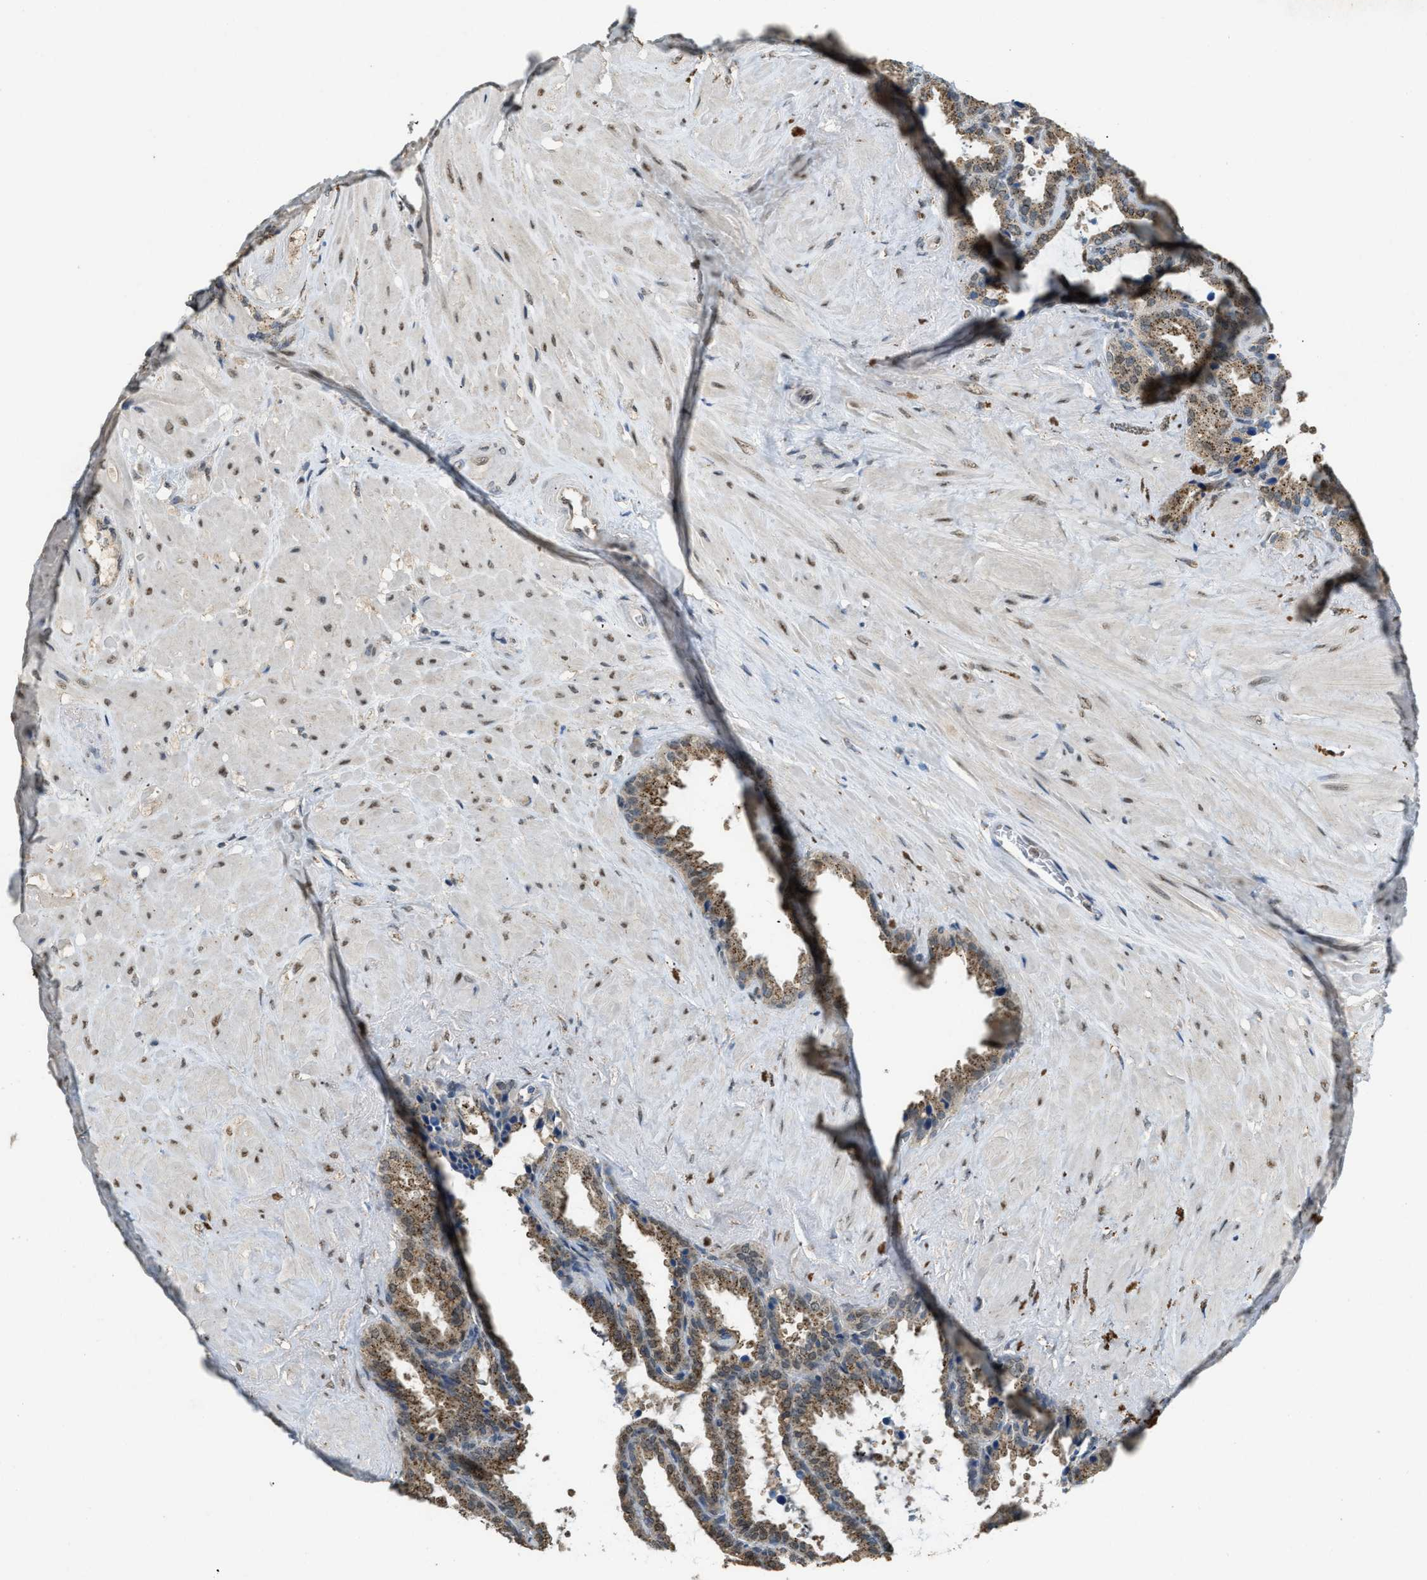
{"staining": {"intensity": "moderate", "quantity": ">75%", "location": "cytoplasmic/membranous"}, "tissue": "seminal vesicle", "cell_type": "Glandular cells", "image_type": "normal", "snomed": [{"axis": "morphology", "description": "Normal tissue, NOS"}, {"axis": "topography", "description": "Seminal veicle"}], "caption": "Brown immunohistochemical staining in unremarkable seminal vesicle shows moderate cytoplasmic/membranous expression in approximately >75% of glandular cells.", "gene": "IPO7", "patient": {"sex": "male", "age": 46}}